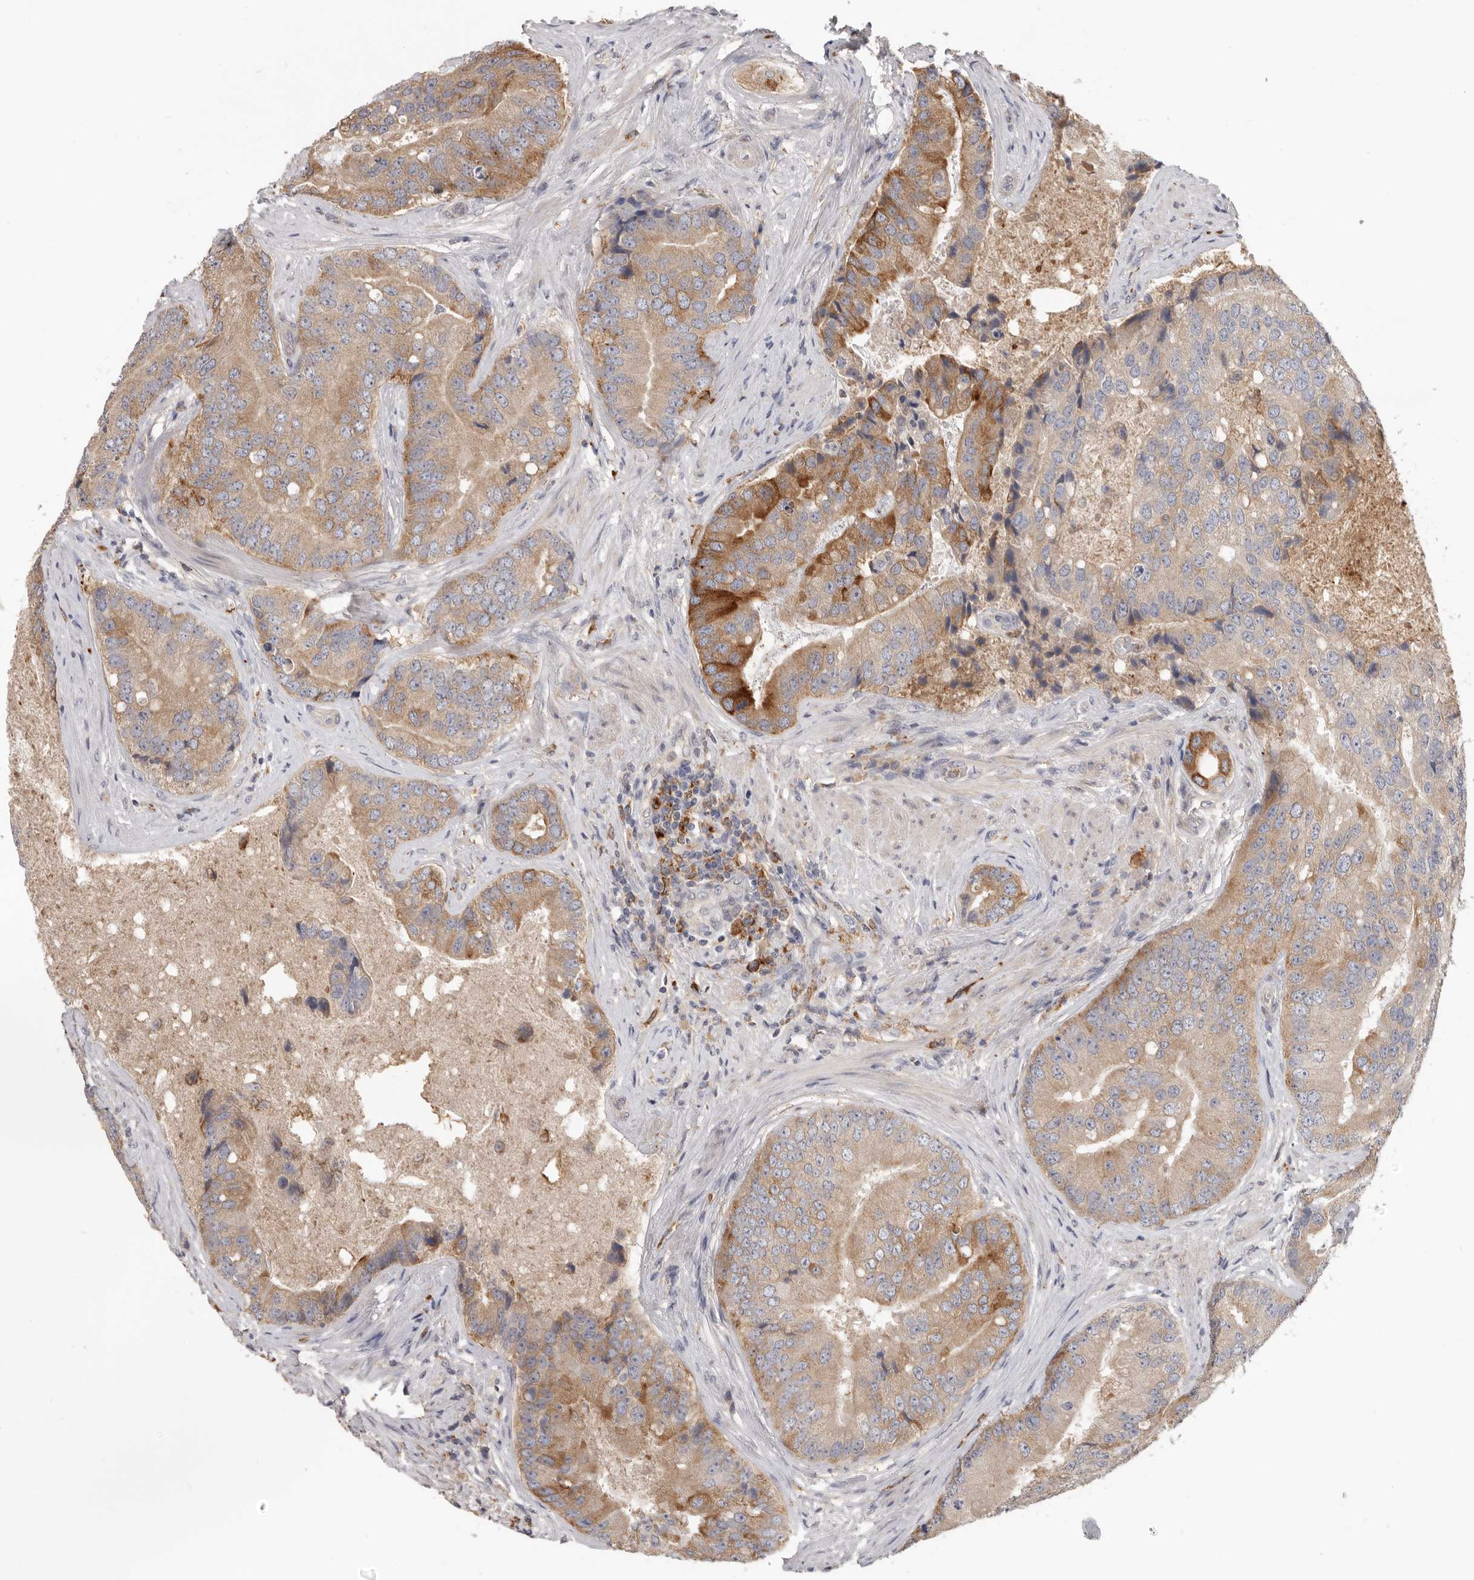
{"staining": {"intensity": "moderate", "quantity": ">75%", "location": "cytoplasmic/membranous"}, "tissue": "prostate cancer", "cell_type": "Tumor cells", "image_type": "cancer", "snomed": [{"axis": "morphology", "description": "Adenocarcinoma, High grade"}, {"axis": "topography", "description": "Prostate"}], "caption": "Immunohistochemistry (IHC) (DAB (3,3'-diaminobenzidine)) staining of adenocarcinoma (high-grade) (prostate) shows moderate cytoplasmic/membranous protein staining in about >75% of tumor cells. (Stains: DAB in brown, nuclei in blue, Microscopy: brightfield microscopy at high magnification).", "gene": "TFRC", "patient": {"sex": "male", "age": 70}}